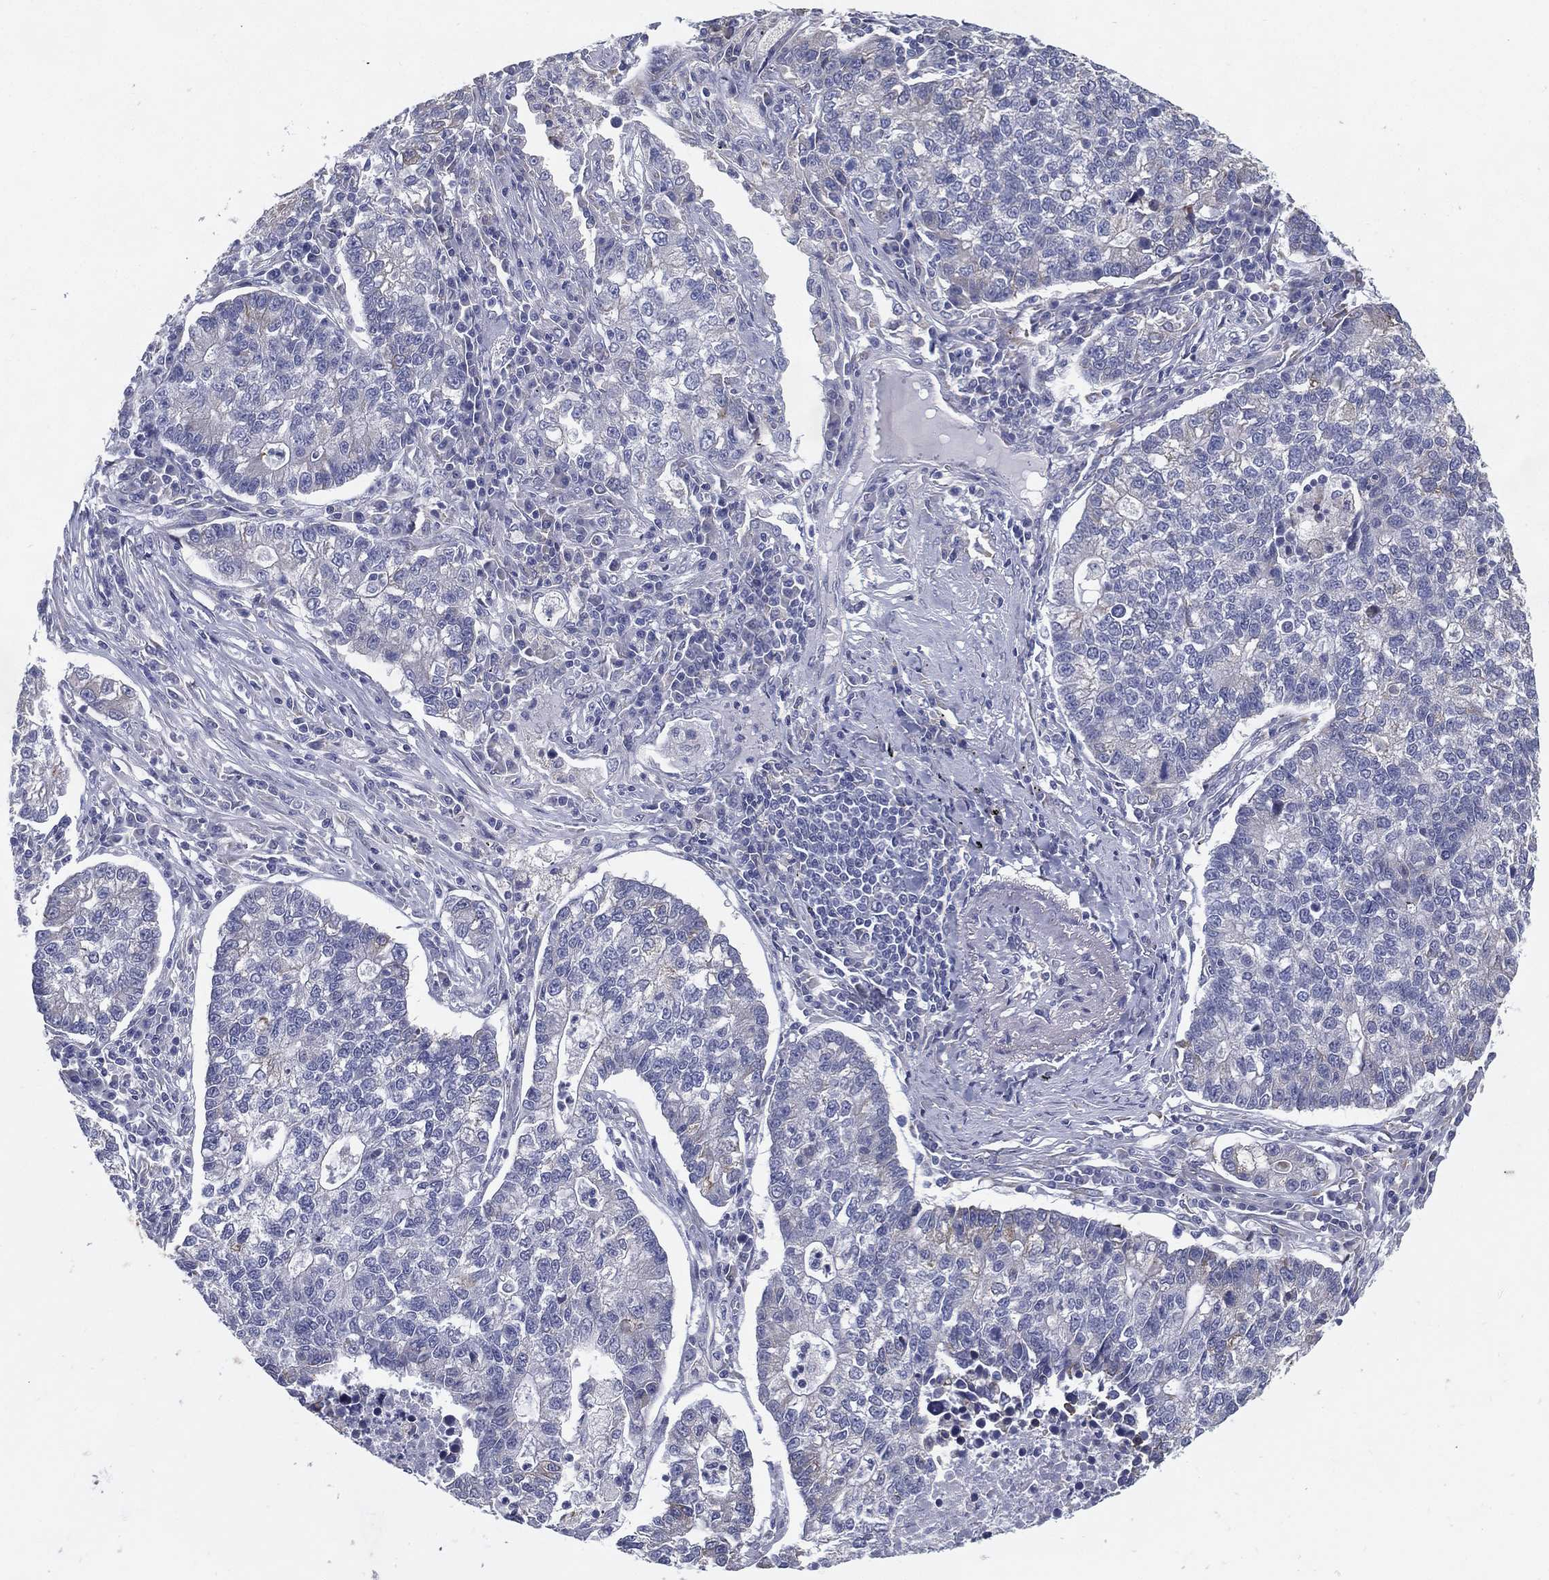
{"staining": {"intensity": "negative", "quantity": "none", "location": "none"}, "tissue": "lung cancer", "cell_type": "Tumor cells", "image_type": "cancer", "snomed": [{"axis": "morphology", "description": "Adenocarcinoma, NOS"}, {"axis": "topography", "description": "Lung"}], "caption": "IHC image of neoplastic tissue: lung adenocarcinoma stained with DAB displays no significant protein positivity in tumor cells.", "gene": "C19orf18", "patient": {"sex": "male", "age": 57}}